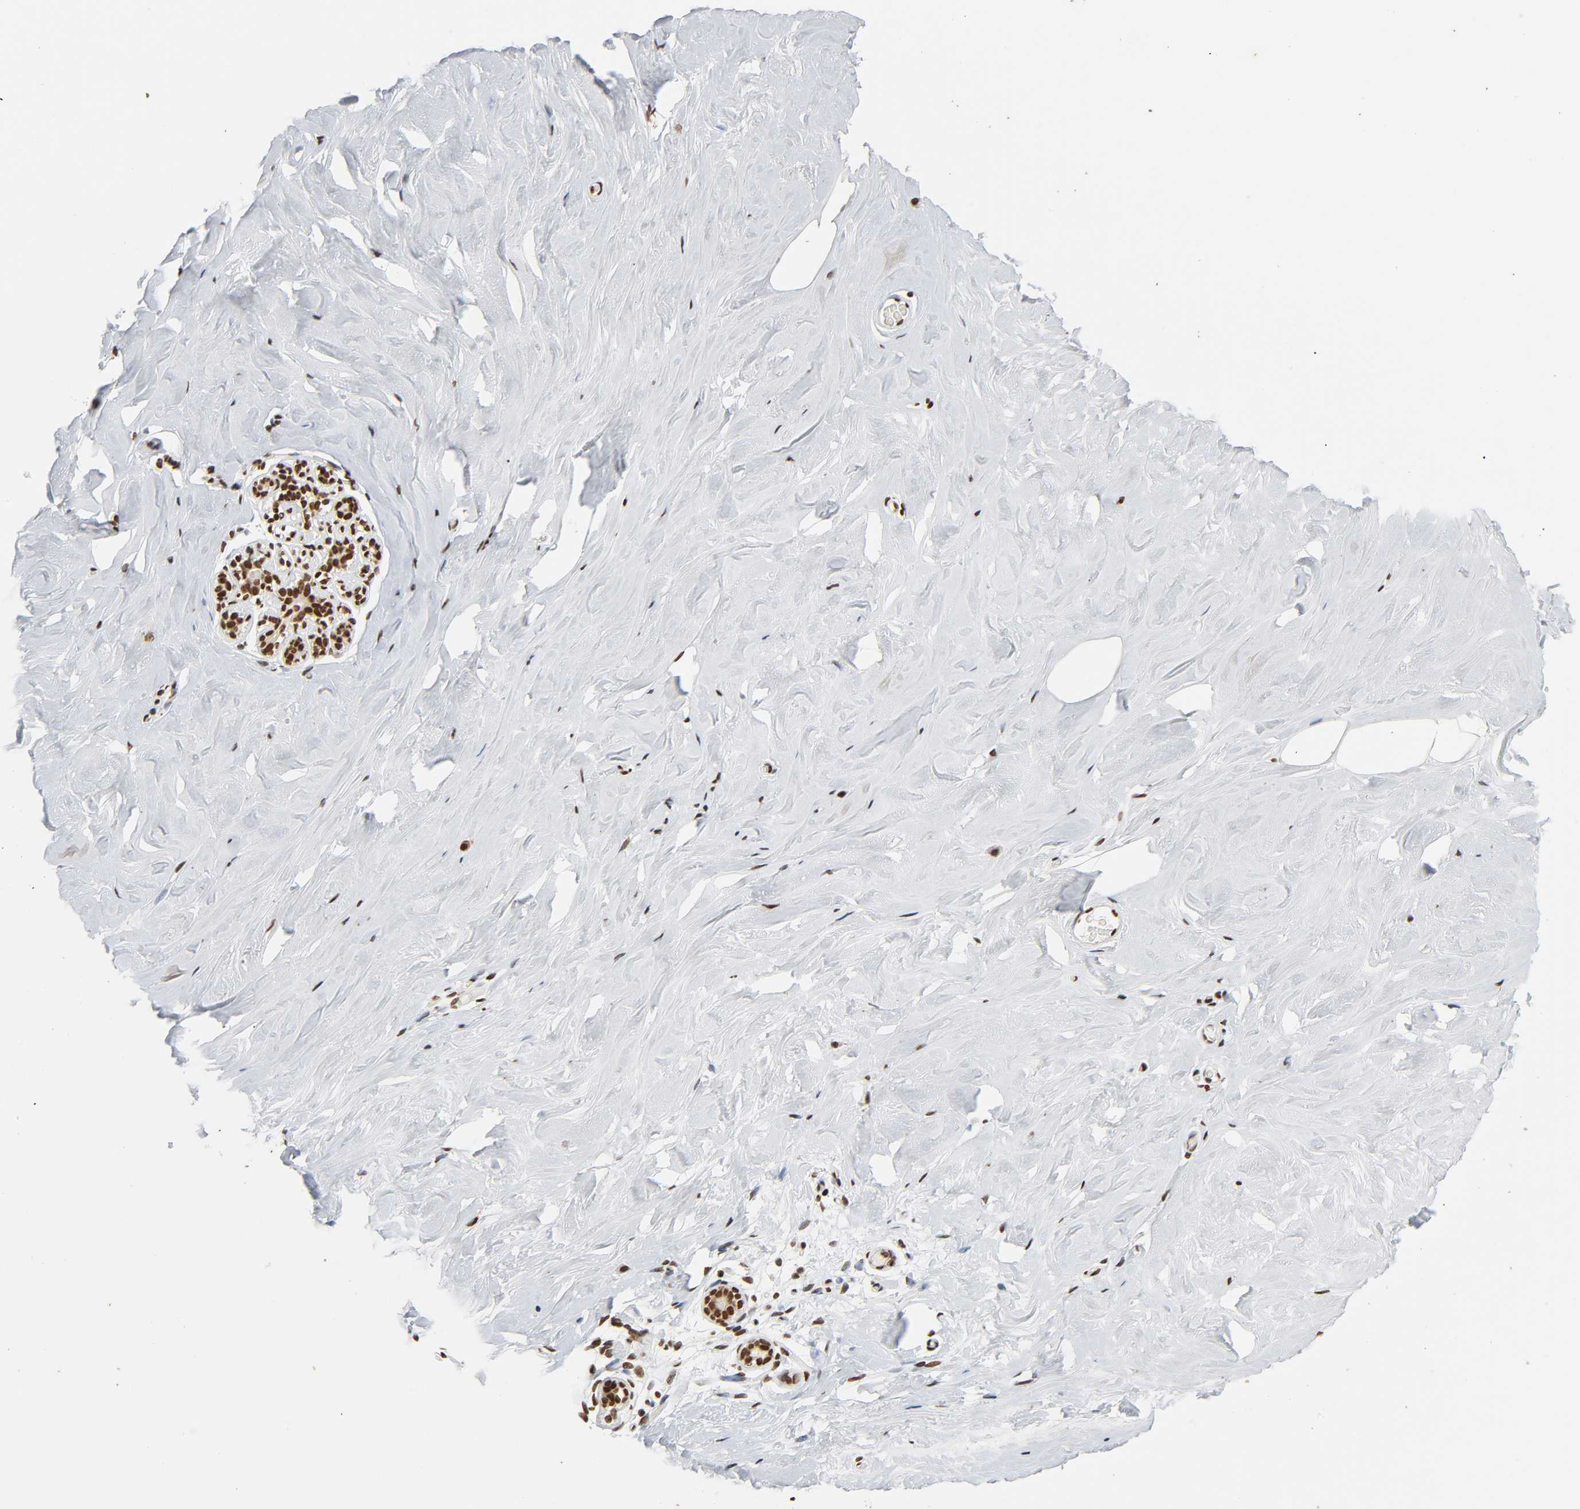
{"staining": {"intensity": "strong", "quantity": ">75%", "location": "nuclear"}, "tissue": "breast", "cell_type": "Adipocytes", "image_type": "normal", "snomed": [{"axis": "morphology", "description": "Normal tissue, NOS"}, {"axis": "topography", "description": "Breast"}], "caption": "Immunohistochemistry of normal breast demonstrates high levels of strong nuclear positivity in approximately >75% of adipocytes.", "gene": "HNRNPC", "patient": {"sex": "female", "age": 75}}